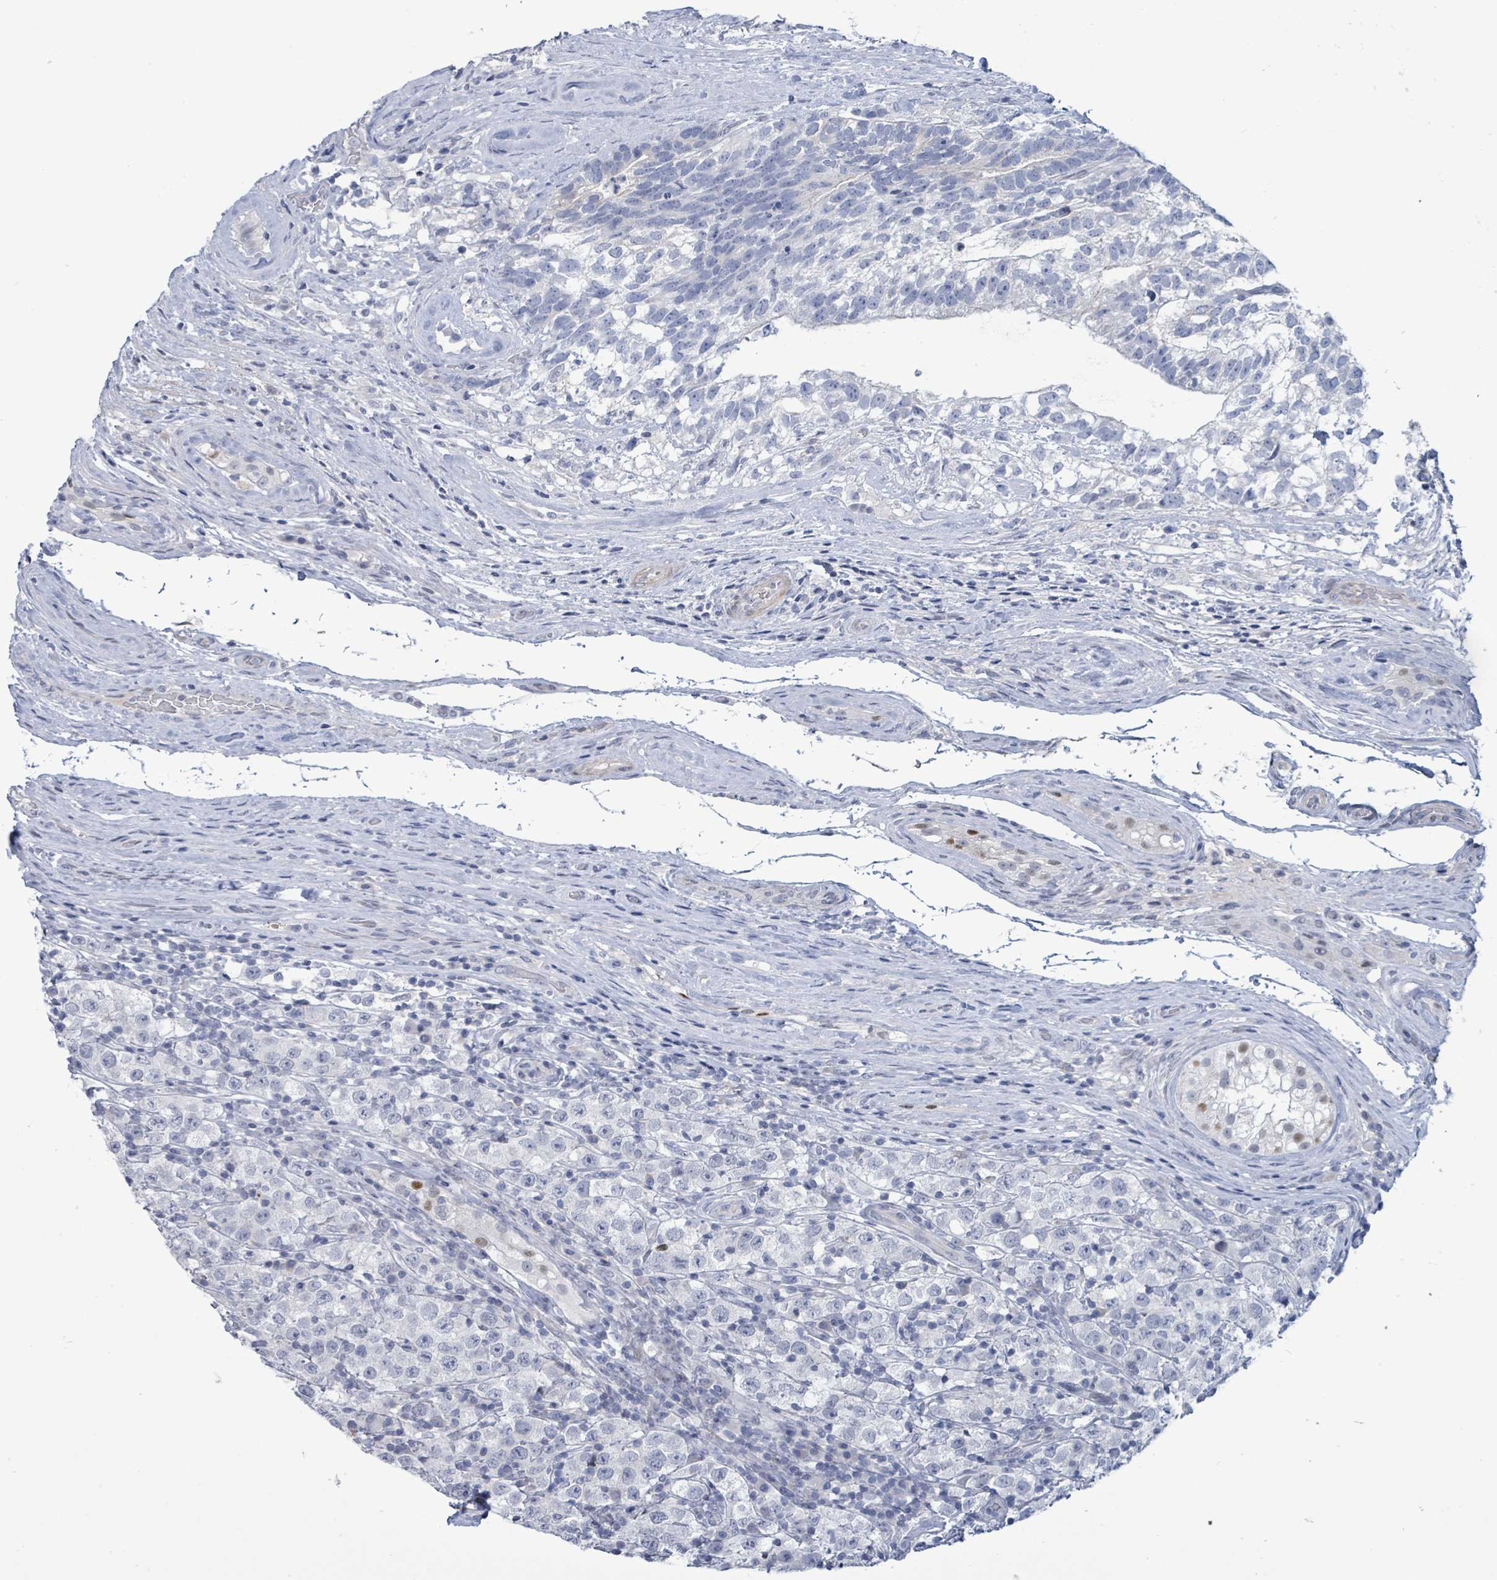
{"staining": {"intensity": "negative", "quantity": "none", "location": "none"}, "tissue": "testis cancer", "cell_type": "Tumor cells", "image_type": "cancer", "snomed": [{"axis": "morphology", "description": "Seminoma, NOS"}, {"axis": "morphology", "description": "Carcinoma, Embryonal, NOS"}, {"axis": "topography", "description": "Testis"}], "caption": "Immunohistochemistry (IHC) image of neoplastic tissue: human testis cancer (seminoma) stained with DAB displays no significant protein staining in tumor cells.", "gene": "NTN3", "patient": {"sex": "male", "age": 41}}